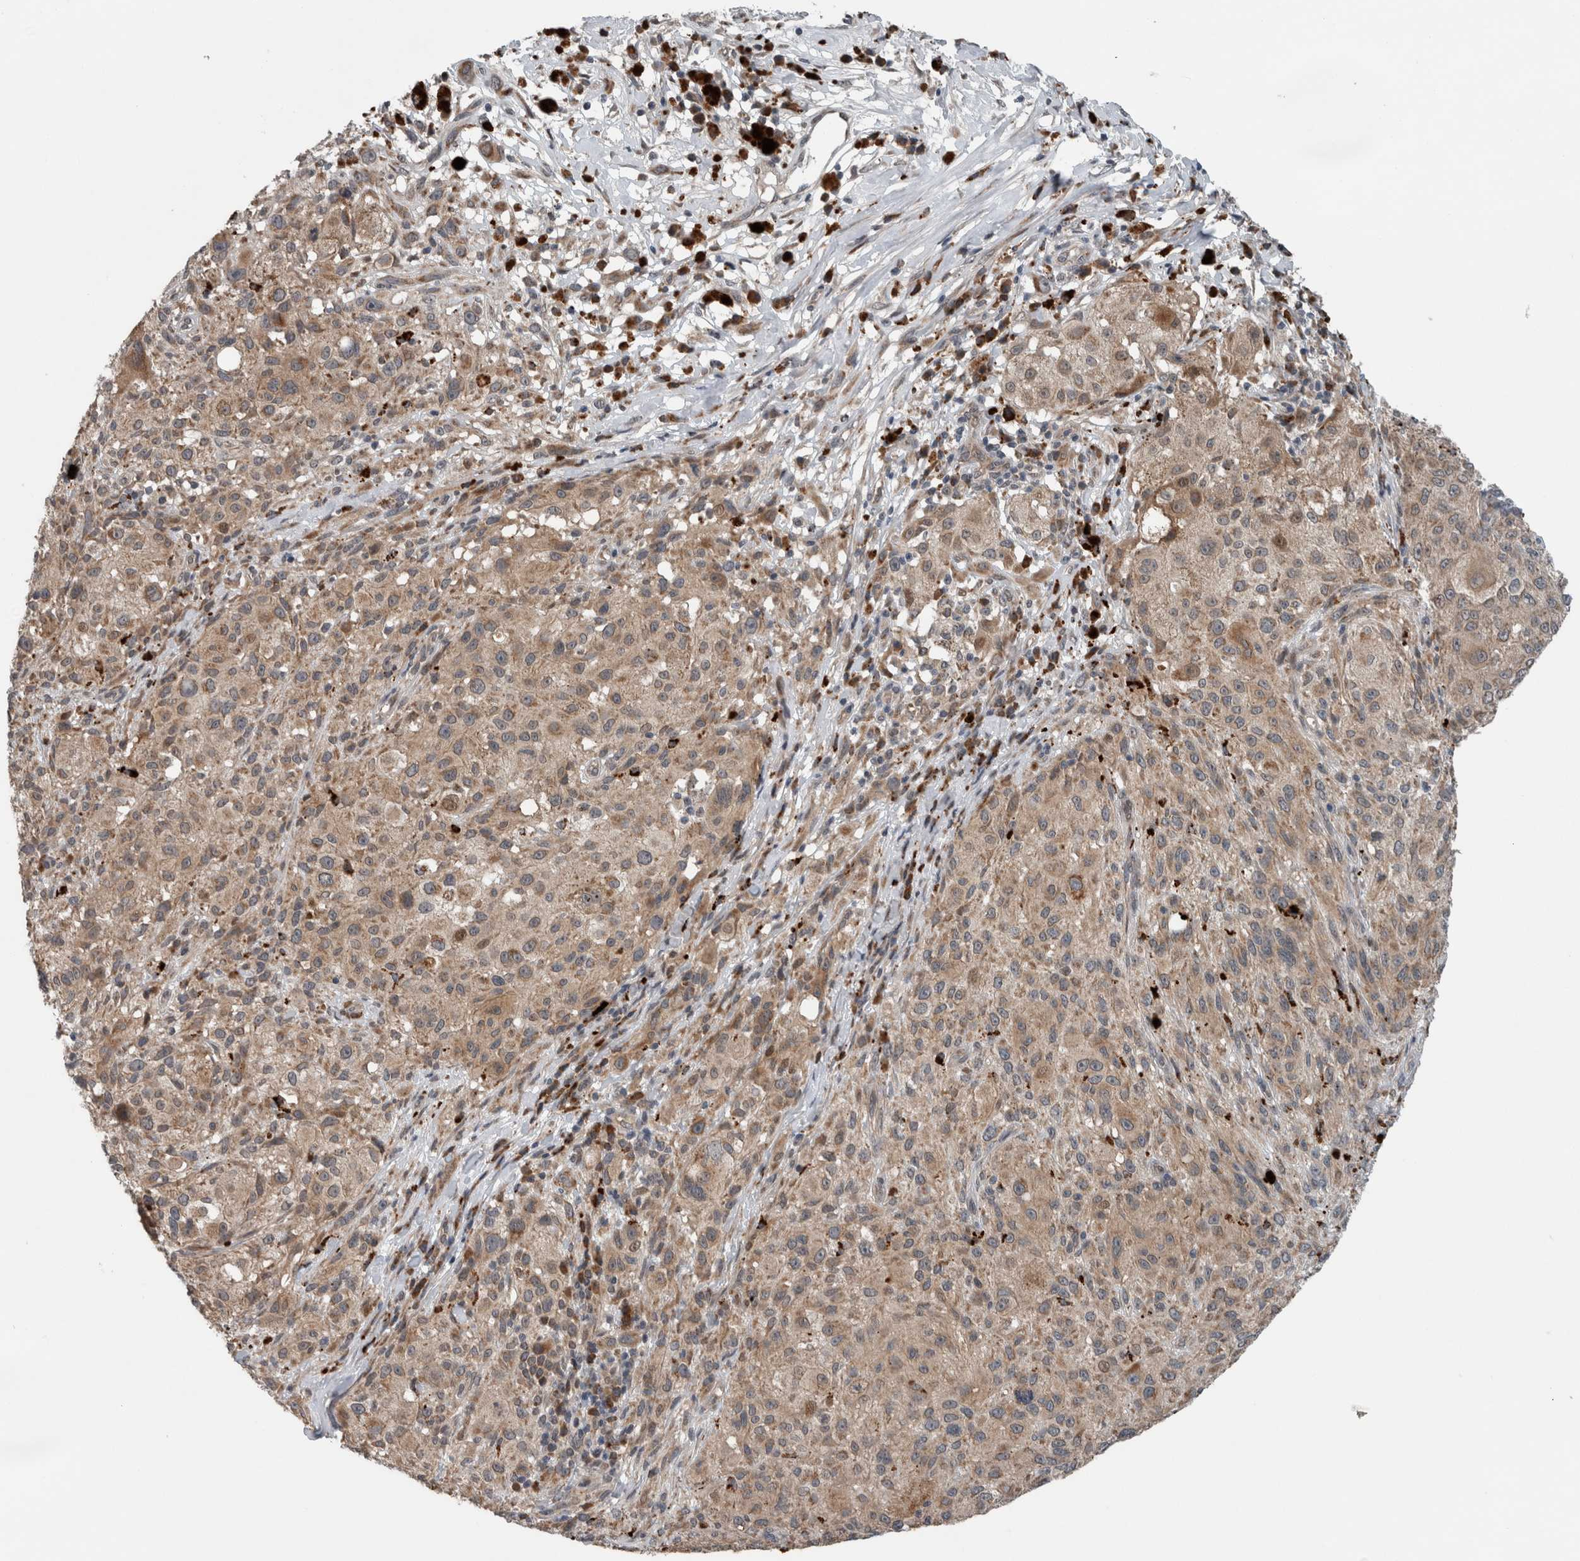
{"staining": {"intensity": "weak", "quantity": ">75%", "location": "cytoplasmic/membranous"}, "tissue": "melanoma", "cell_type": "Tumor cells", "image_type": "cancer", "snomed": [{"axis": "morphology", "description": "Malignant melanoma, NOS"}, {"axis": "topography", "description": "Skin"}], "caption": "DAB (3,3'-diaminobenzidine) immunohistochemical staining of malignant melanoma displays weak cytoplasmic/membranous protein positivity in about >75% of tumor cells.", "gene": "GBA2", "patient": {"sex": "female", "age": 55}}